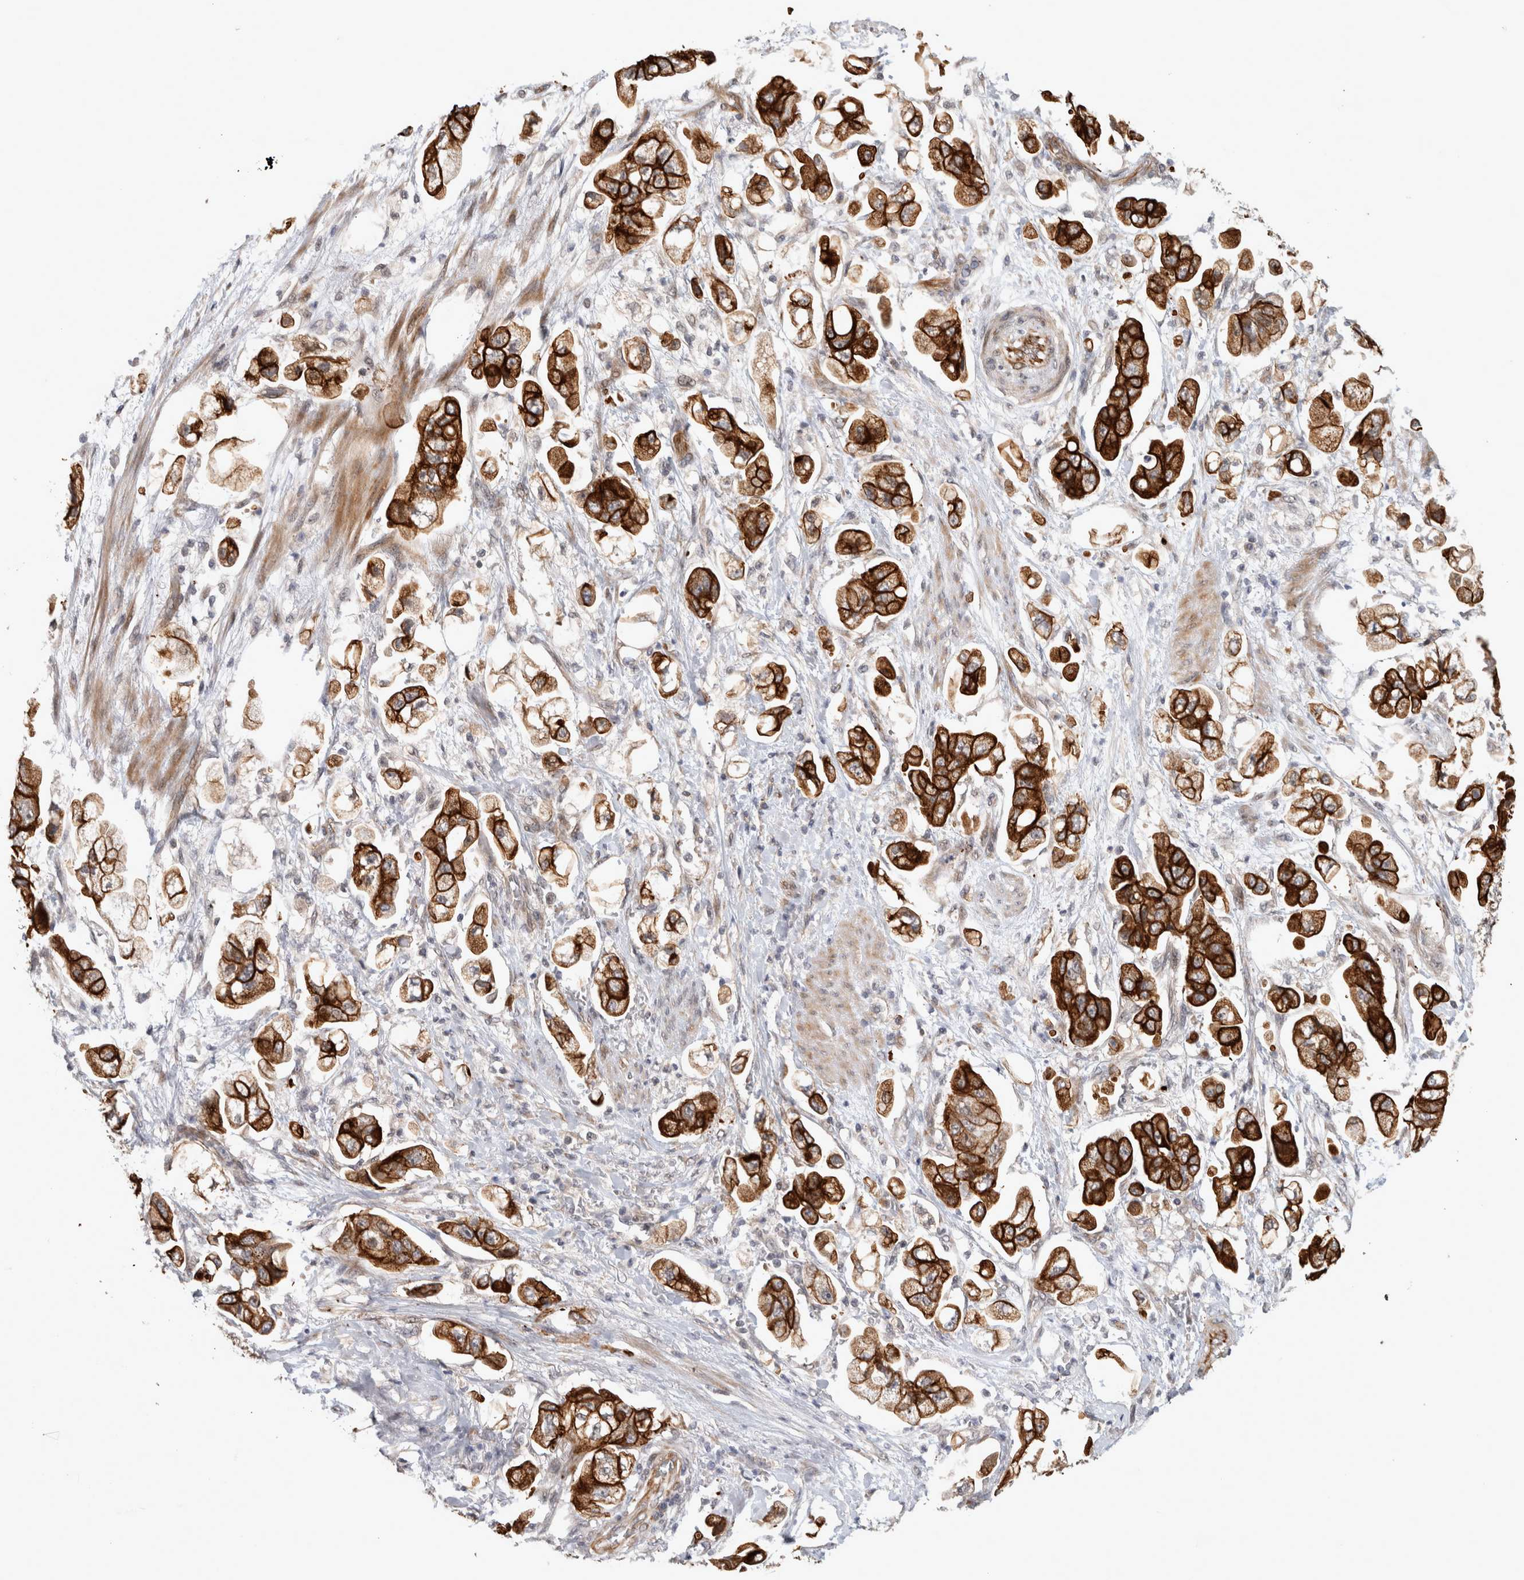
{"staining": {"intensity": "strong", "quantity": ">75%", "location": "cytoplasmic/membranous"}, "tissue": "stomach cancer", "cell_type": "Tumor cells", "image_type": "cancer", "snomed": [{"axis": "morphology", "description": "Adenocarcinoma, NOS"}, {"axis": "topography", "description": "Stomach"}], "caption": "IHC (DAB) staining of stomach cancer displays strong cytoplasmic/membranous protein expression in approximately >75% of tumor cells.", "gene": "CRISPLD1", "patient": {"sex": "male", "age": 62}}